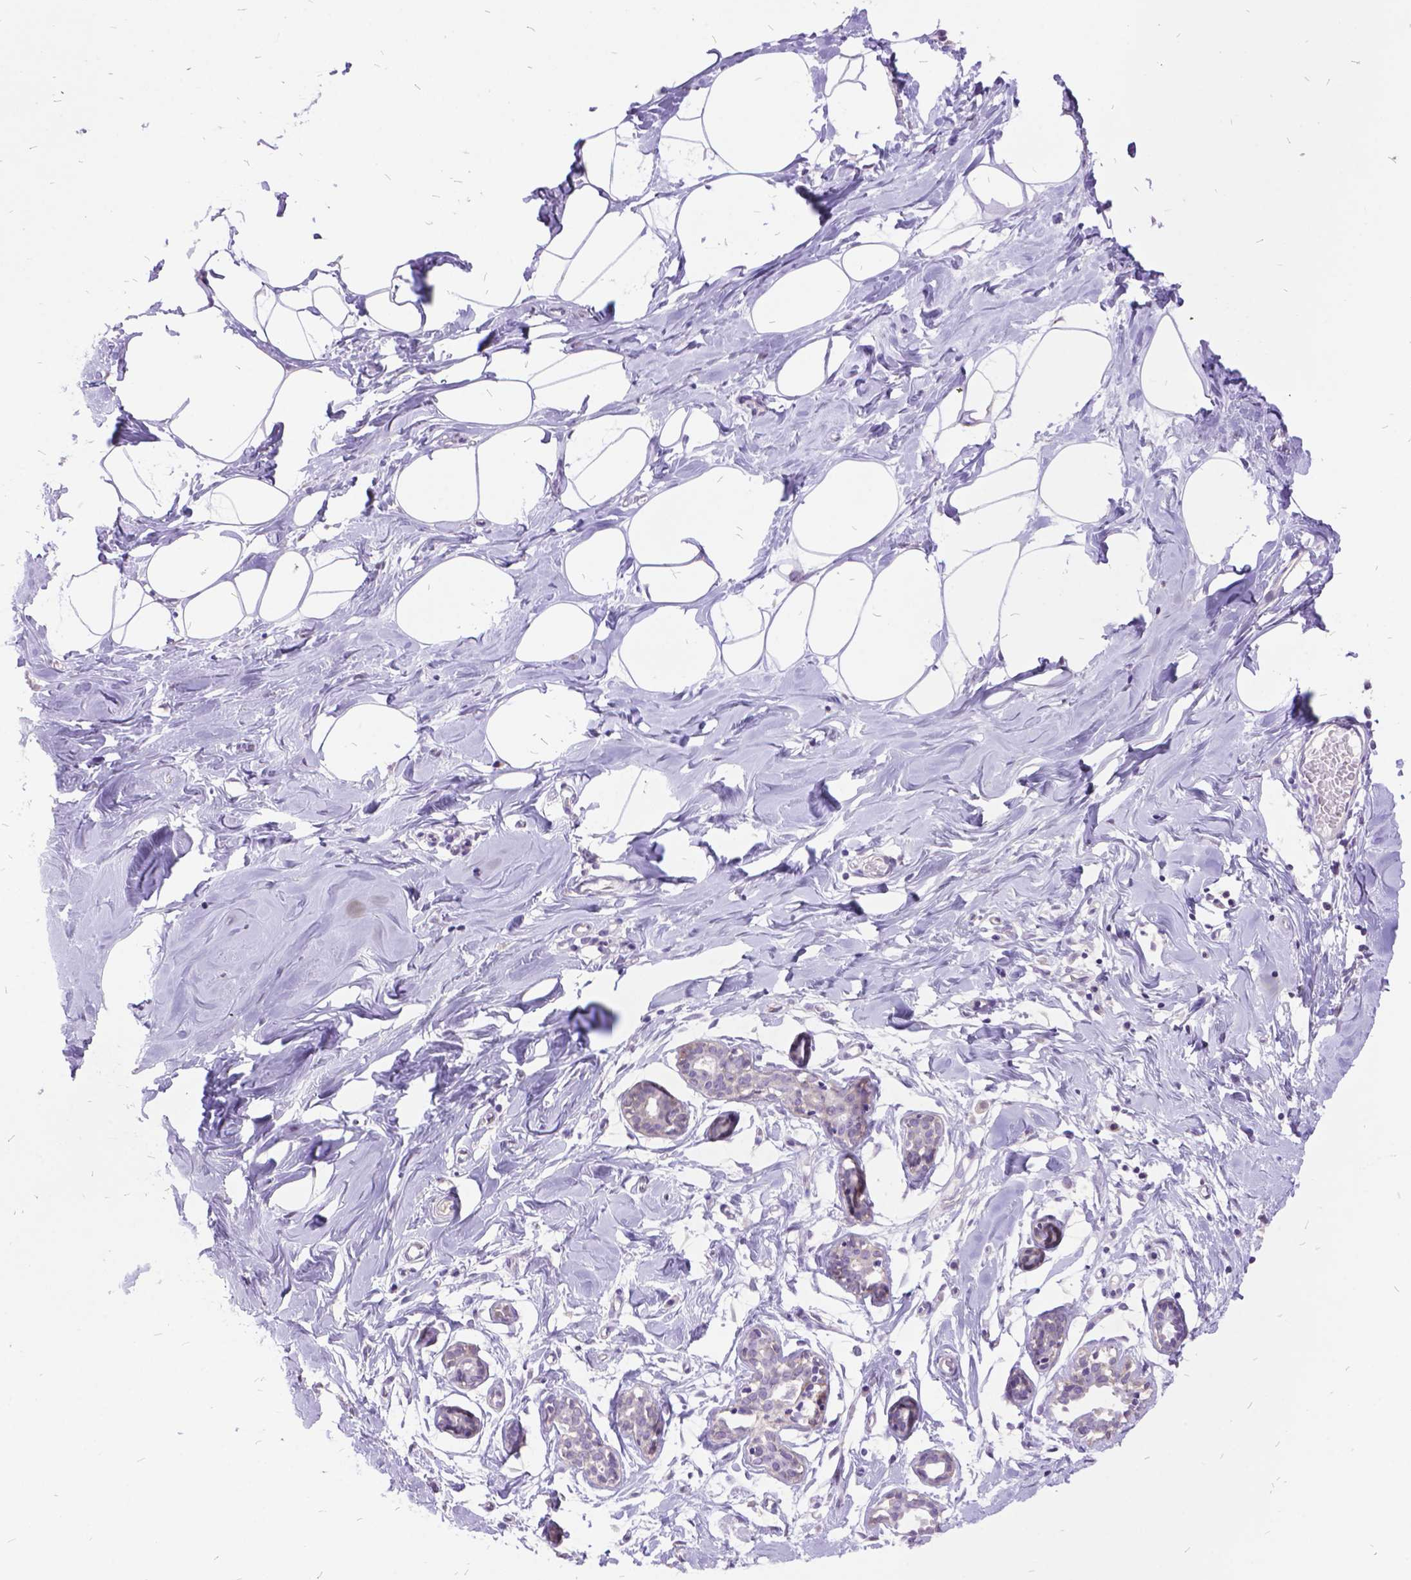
{"staining": {"intensity": "negative", "quantity": "none", "location": "none"}, "tissue": "breast", "cell_type": "Adipocytes", "image_type": "normal", "snomed": [{"axis": "morphology", "description": "Normal tissue, NOS"}, {"axis": "topography", "description": "Breast"}], "caption": "IHC of benign breast shows no expression in adipocytes. (Immunohistochemistry (ihc), brightfield microscopy, high magnification).", "gene": "ITGB6", "patient": {"sex": "female", "age": 27}}